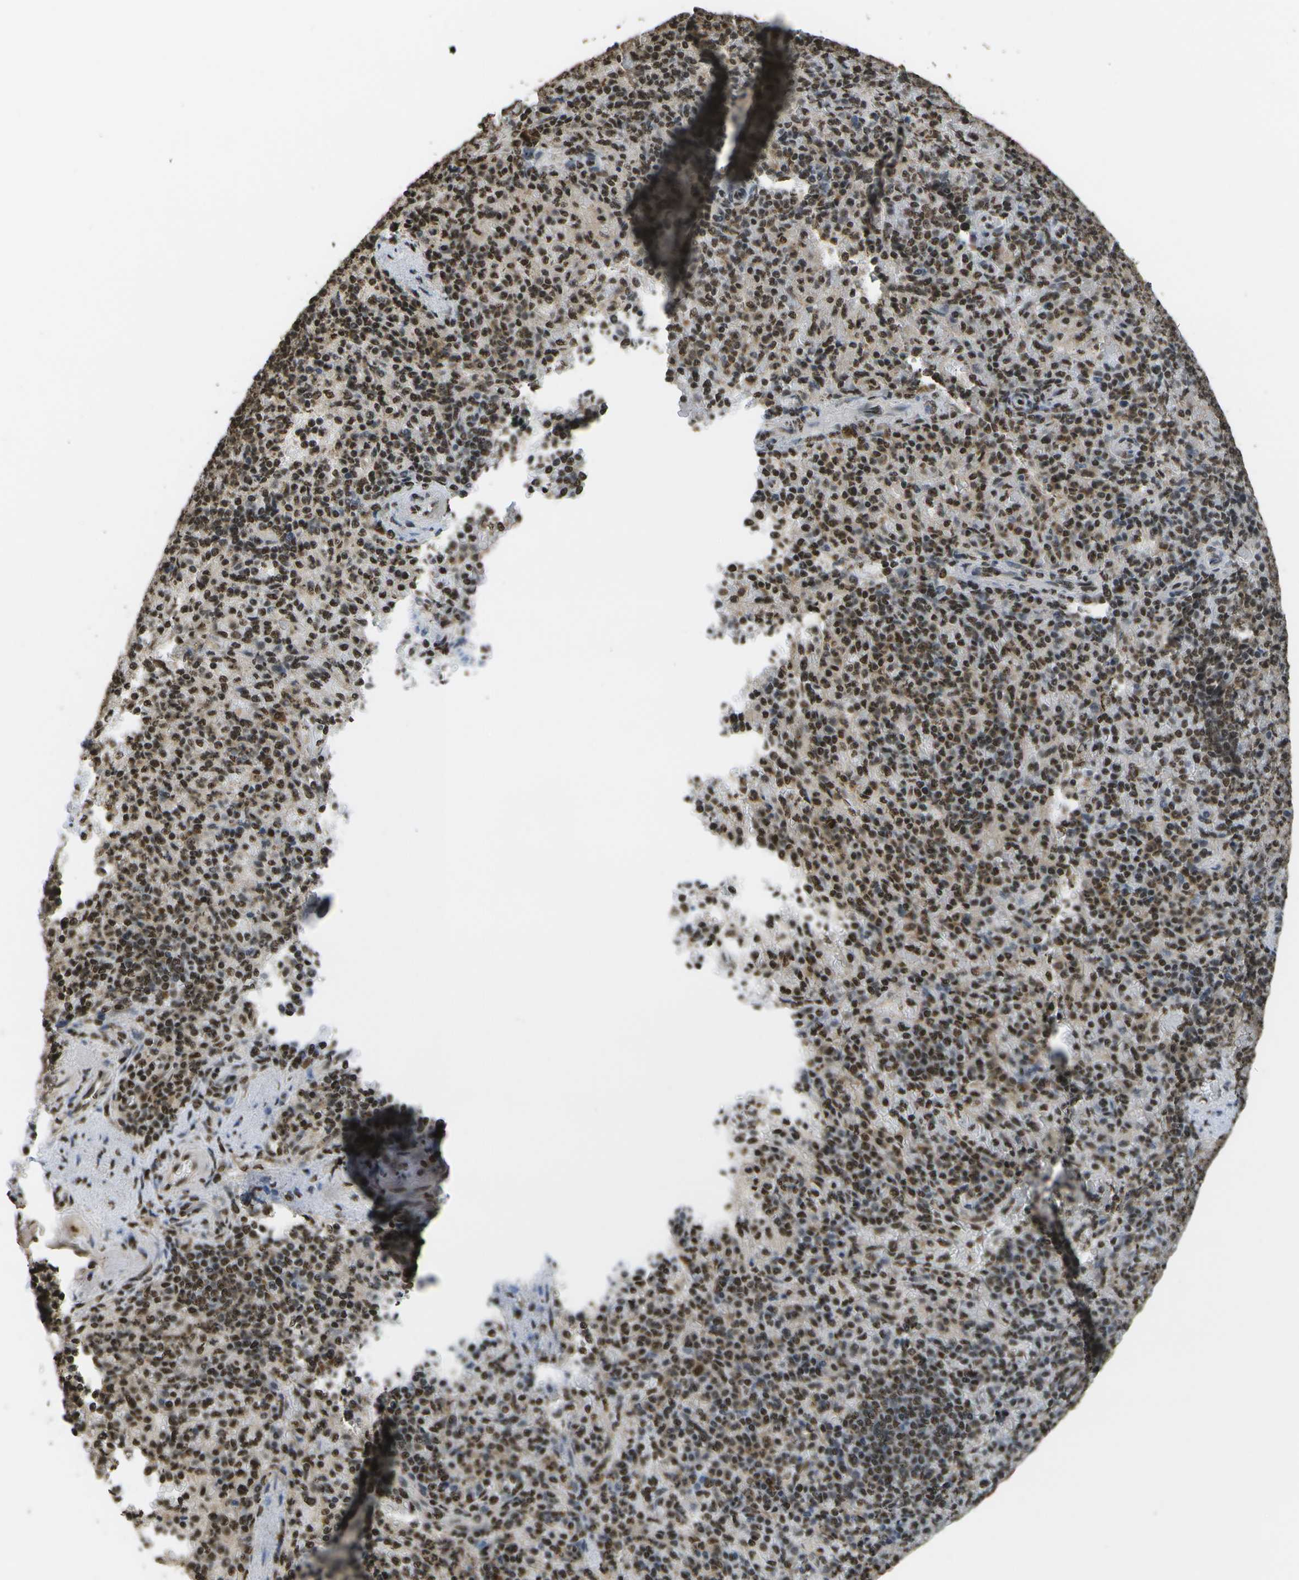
{"staining": {"intensity": "moderate", "quantity": "25%-75%", "location": "nuclear"}, "tissue": "spleen", "cell_type": "Cells in red pulp", "image_type": "normal", "snomed": [{"axis": "morphology", "description": "Normal tissue, NOS"}, {"axis": "topography", "description": "Spleen"}], "caption": "Cells in red pulp display moderate nuclear expression in about 25%-75% of cells in normal spleen. Ihc stains the protein in brown and the nuclei are stained blue.", "gene": "SPEN", "patient": {"sex": "female", "age": 74}}